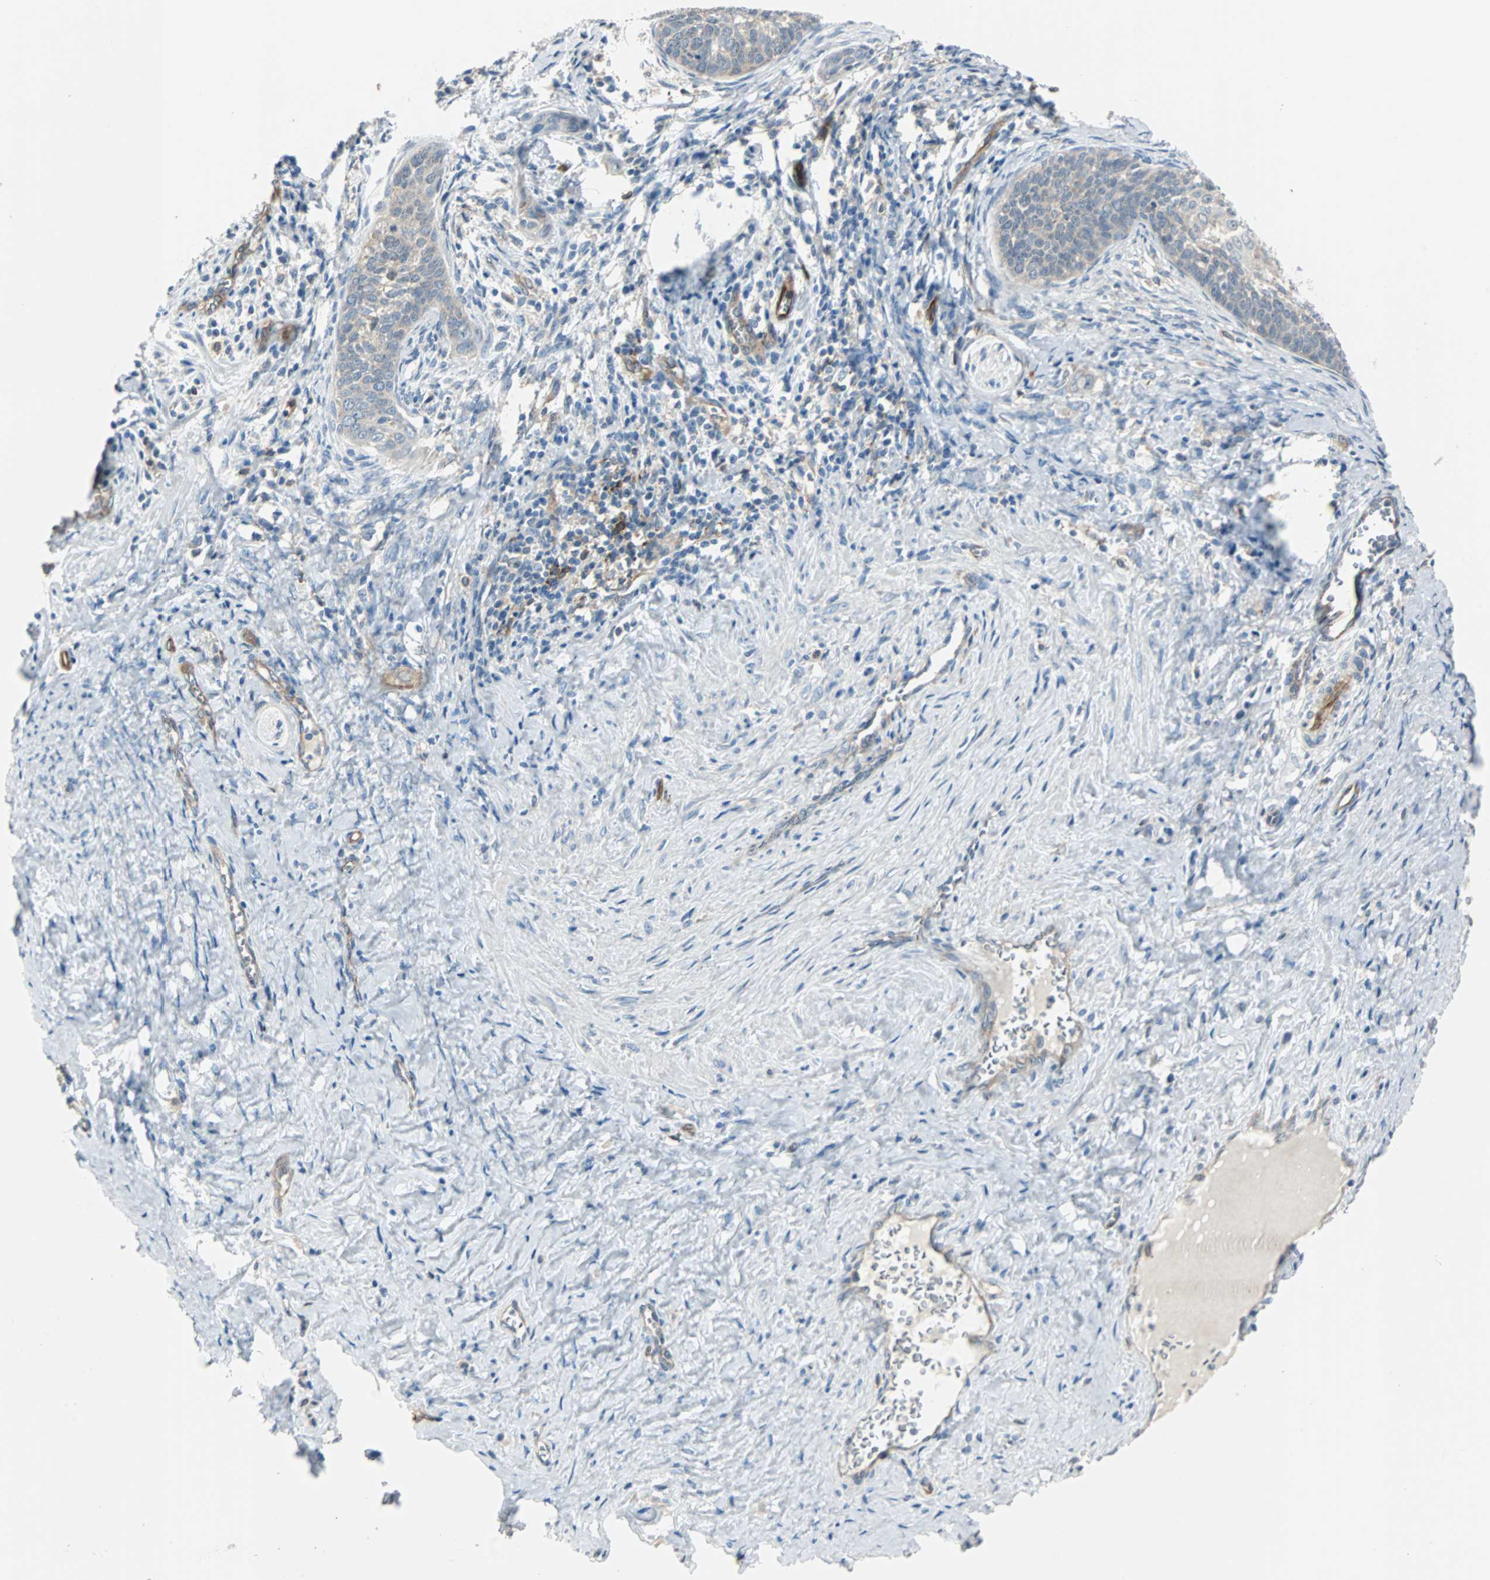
{"staining": {"intensity": "weak", "quantity": "25%-75%", "location": "cytoplasmic/membranous"}, "tissue": "cervical cancer", "cell_type": "Tumor cells", "image_type": "cancer", "snomed": [{"axis": "morphology", "description": "Squamous cell carcinoma, NOS"}, {"axis": "topography", "description": "Cervix"}], "caption": "Weak cytoplasmic/membranous staining is seen in approximately 25%-75% of tumor cells in cervical squamous cell carcinoma.", "gene": "SWAP70", "patient": {"sex": "female", "age": 33}}